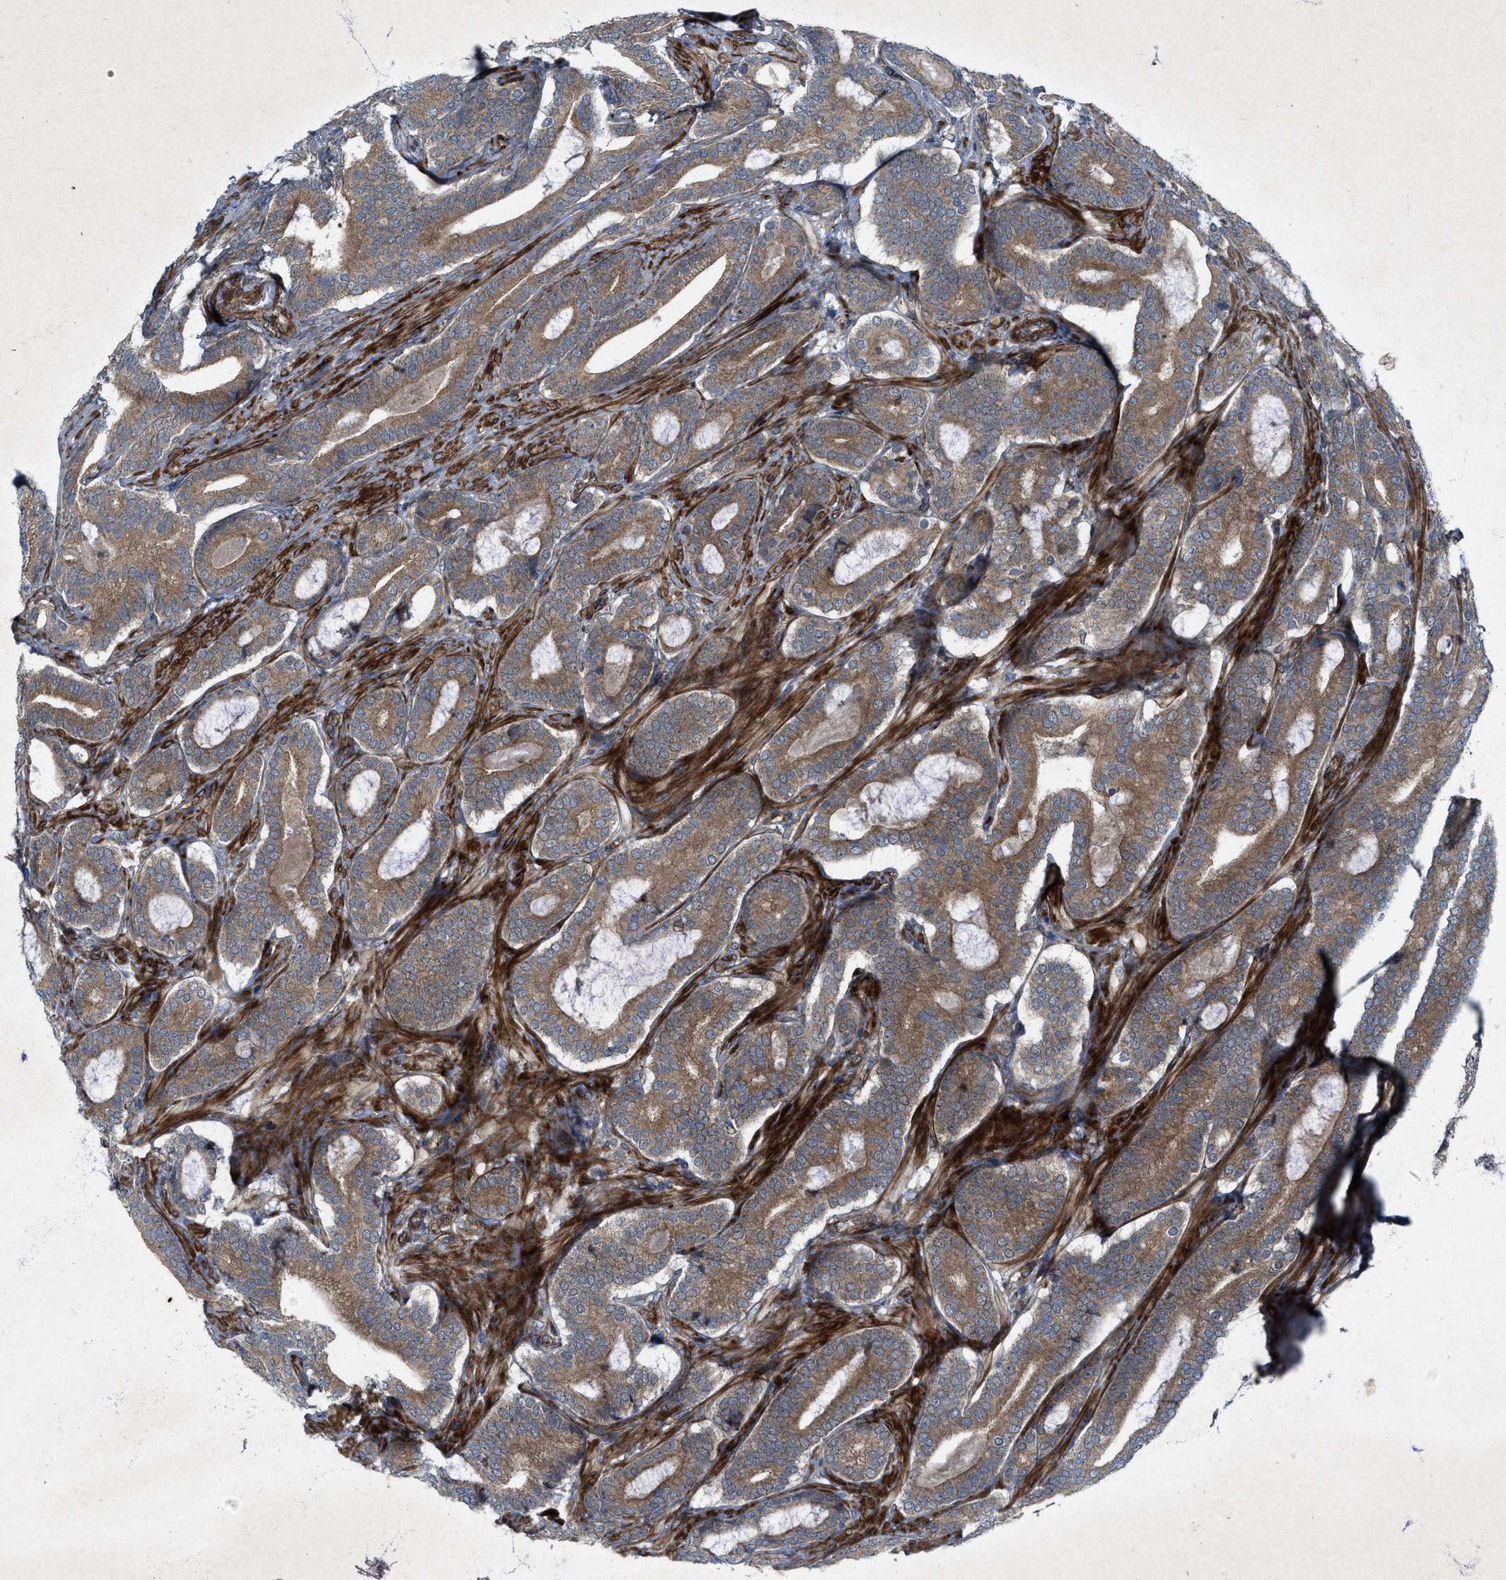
{"staining": {"intensity": "moderate", "quantity": ">75%", "location": "cytoplasmic/membranous"}, "tissue": "prostate cancer", "cell_type": "Tumor cells", "image_type": "cancer", "snomed": [{"axis": "morphology", "description": "Adenocarcinoma, High grade"}, {"axis": "topography", "description": "Prostate"}], "caption": "DAB (3,3'-diaminobenzidine) immunohistochemical staining of human prostate cancer (adenocarcinoma (high-grade)) reveals moderate cytoplasmic/membranous protein expression in approximately >75% of tumor cells.", "gene": "URGCP", "patient": {"sex": "male", "age": 60}}